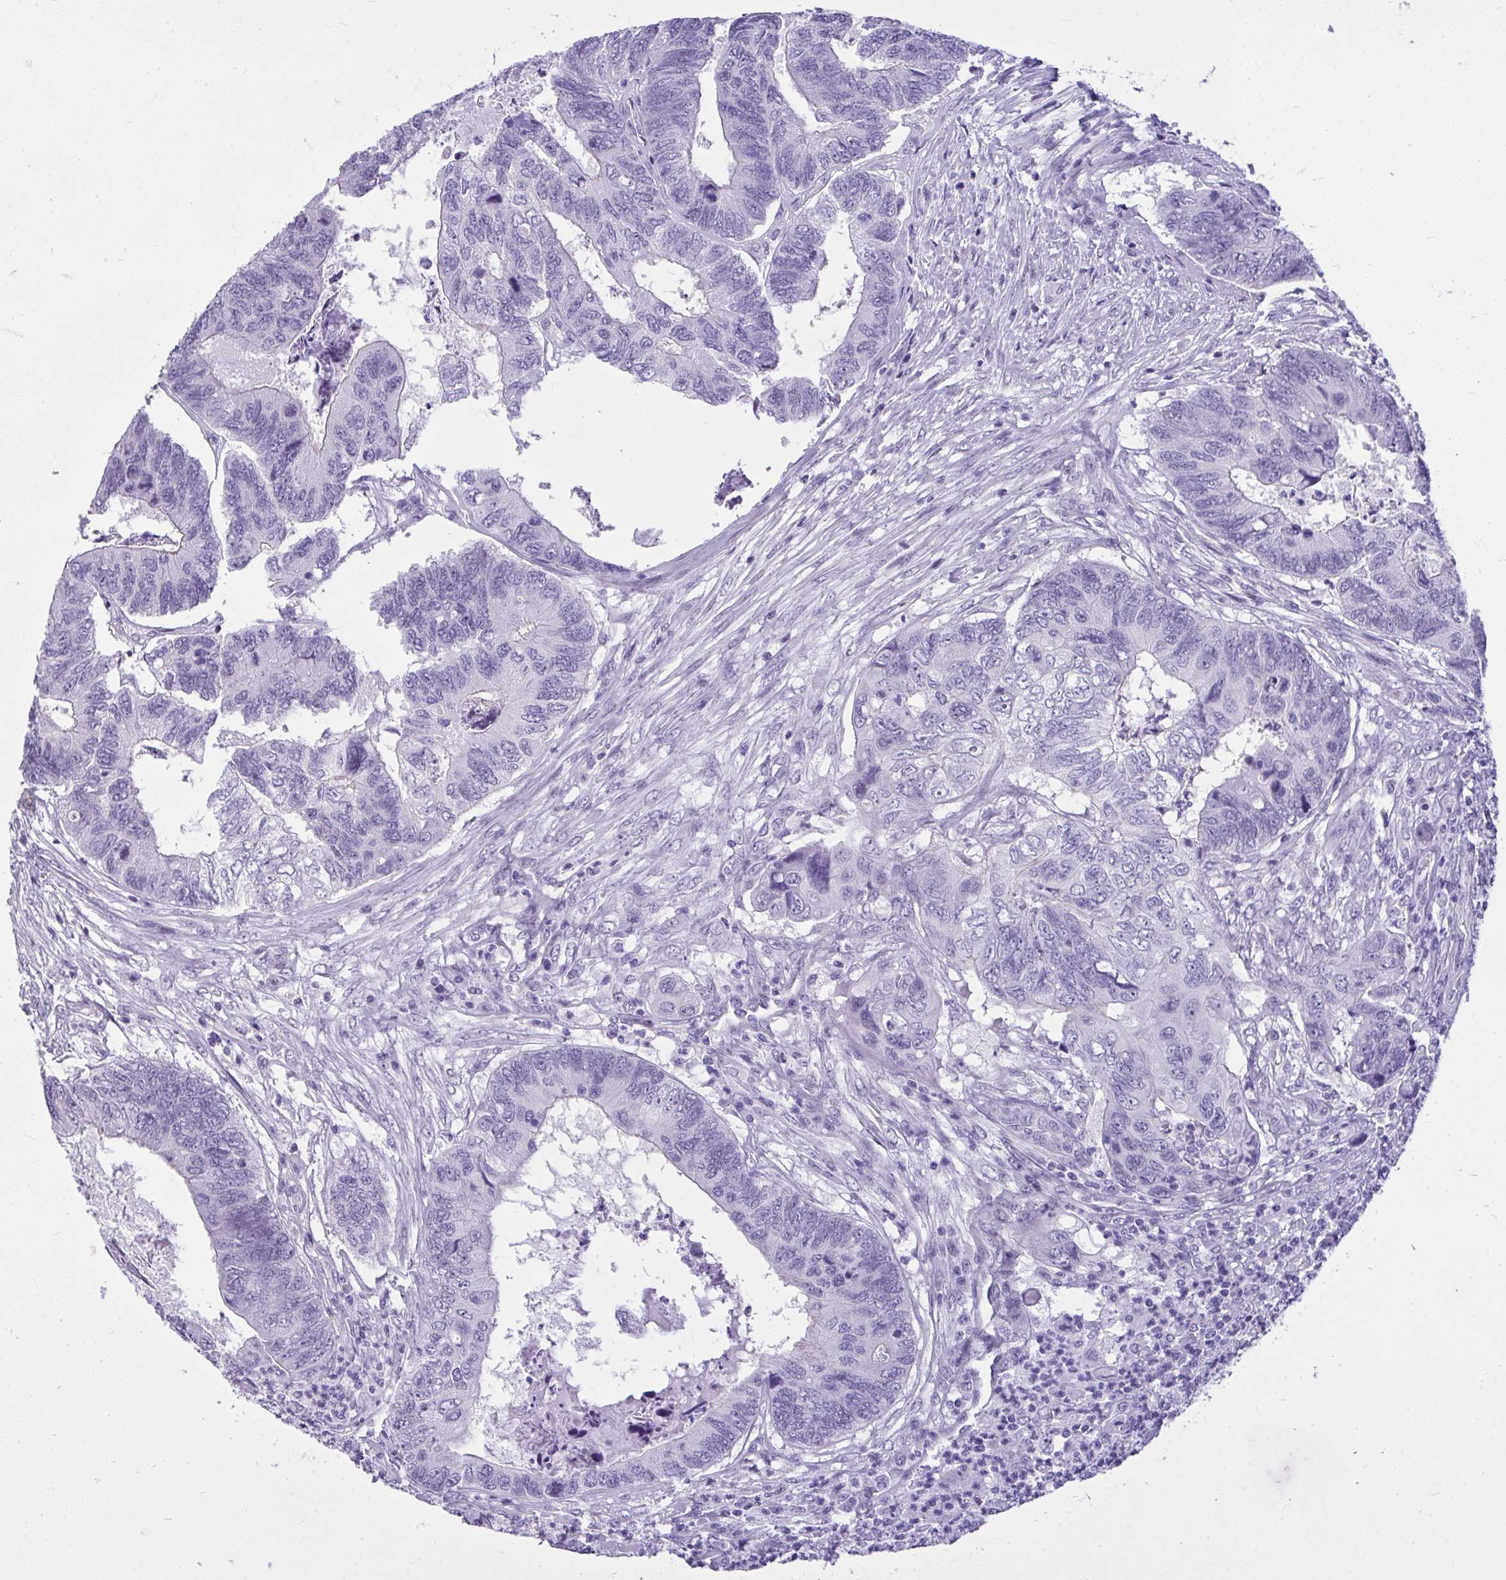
{"staining": {"intensity": "negative", "quantity": "none", "location": "none"}, "tissue": "colorectal cancer", "cell_type": "Tumor cells", "image_type": "cancer", "snomed": [{"axis": "morphology", "description": "Adenocarcinoma, NOS"}, {"axis": "topography", "description": "Colon"}], "caption": "A micrograph of human adenocarcinoma (colorectal) is negative for staining in tumor cells. The staining was performed using DAB (3,3'-diaminobenzidine) to visualize the protein expression in brown, while the nuclei were stained in blue with hematoxylin (Magnification: 20x).", "gene": "PRM2", "patient": {"sex": "female", "age": 67}}